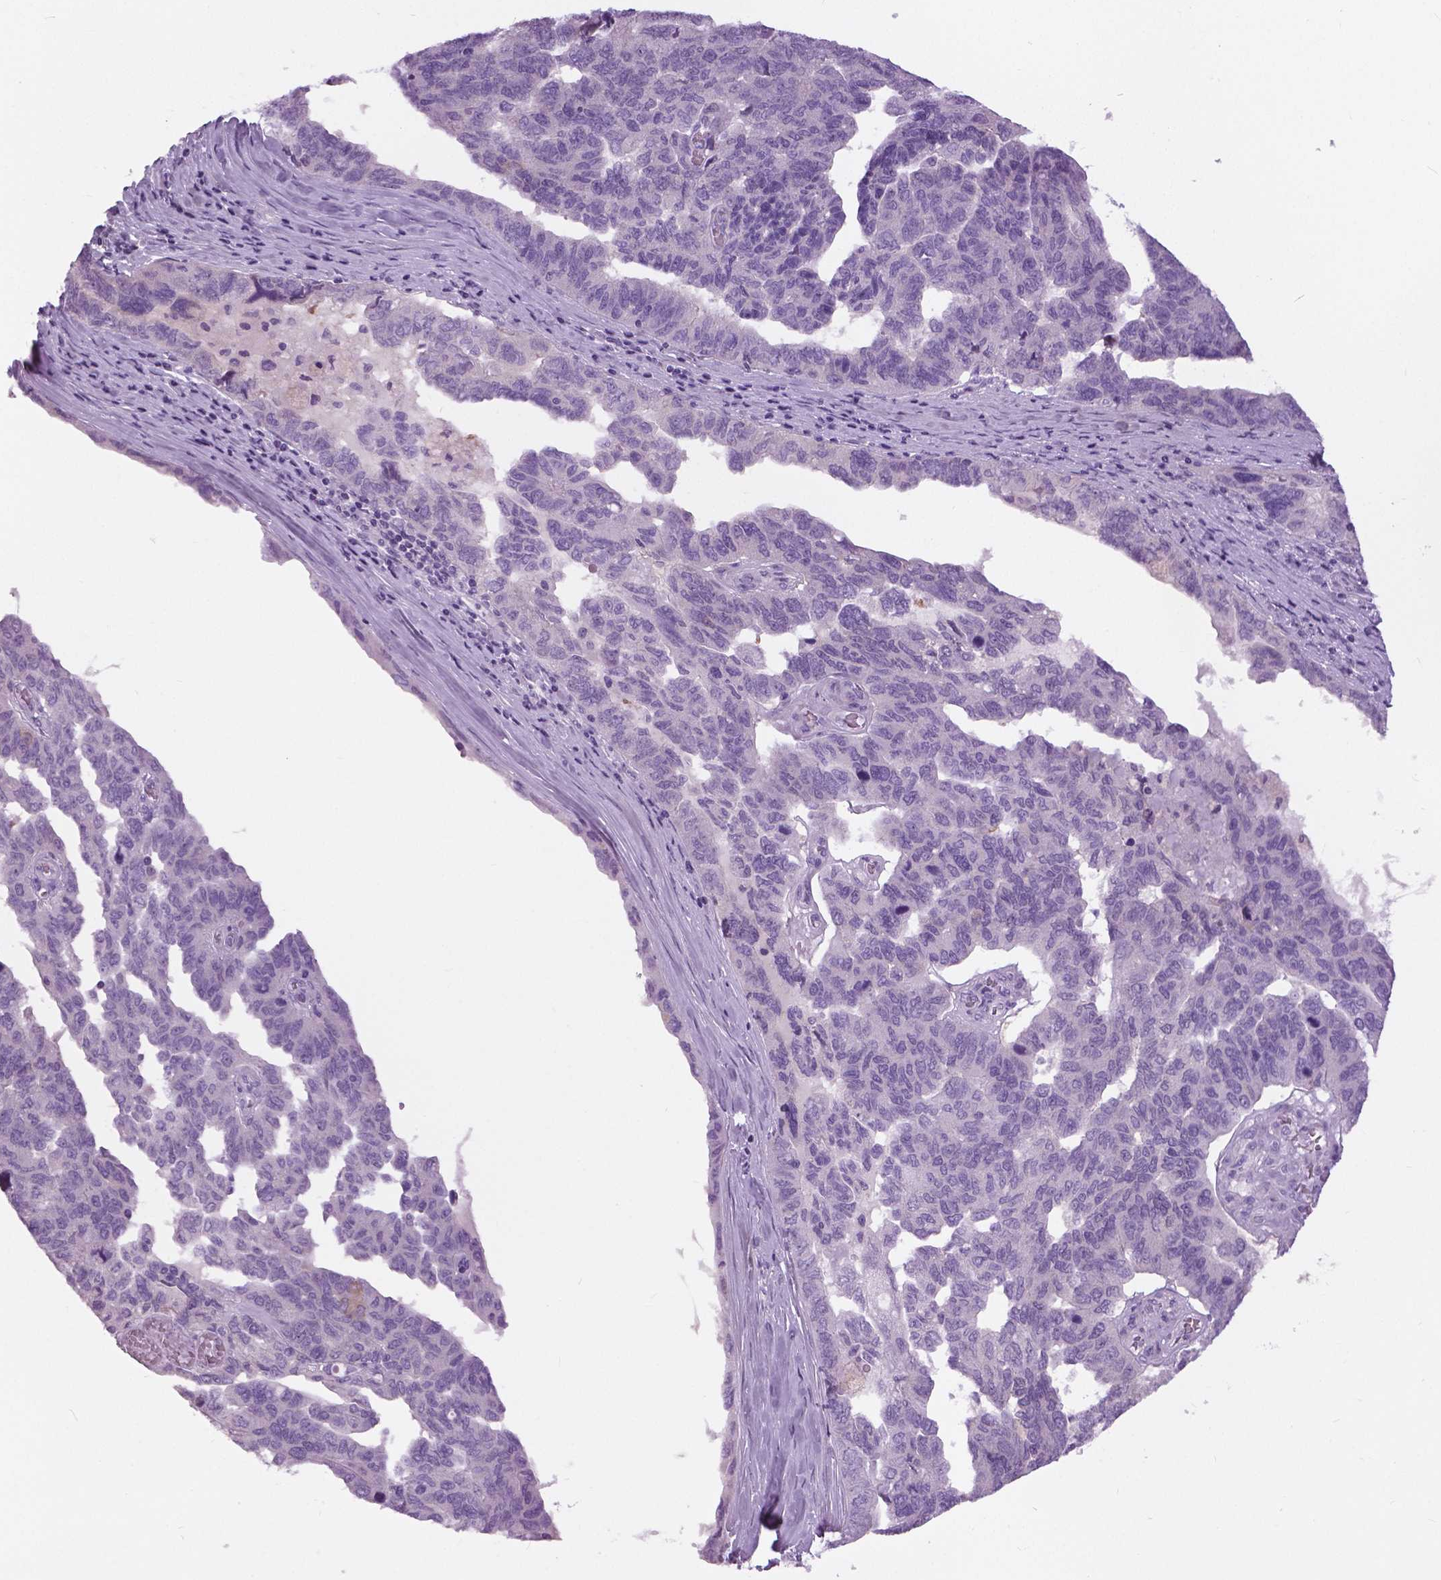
{"staining": {"intensity": "negative", "quantity": "none", "location": "none"}, "tissue": "ovarian cancer", "cell_type": "Tumor cells", "image_type": "cancer", "snomed": [{"axis": "morphology", "description": "Cystadenocarcinoma, serous, NOS"}, {"axis": "topography", "description": "Ovary"}], "caption": "Photomicrograph shows no significant protein staining in tumor cells of ovarian serous cystadenocarcinoma. (Brightfield microscopy of DAB IHC at high magnification).", "gene": "TP53TG5", "patient": {"sex": "female", "age": 64}}